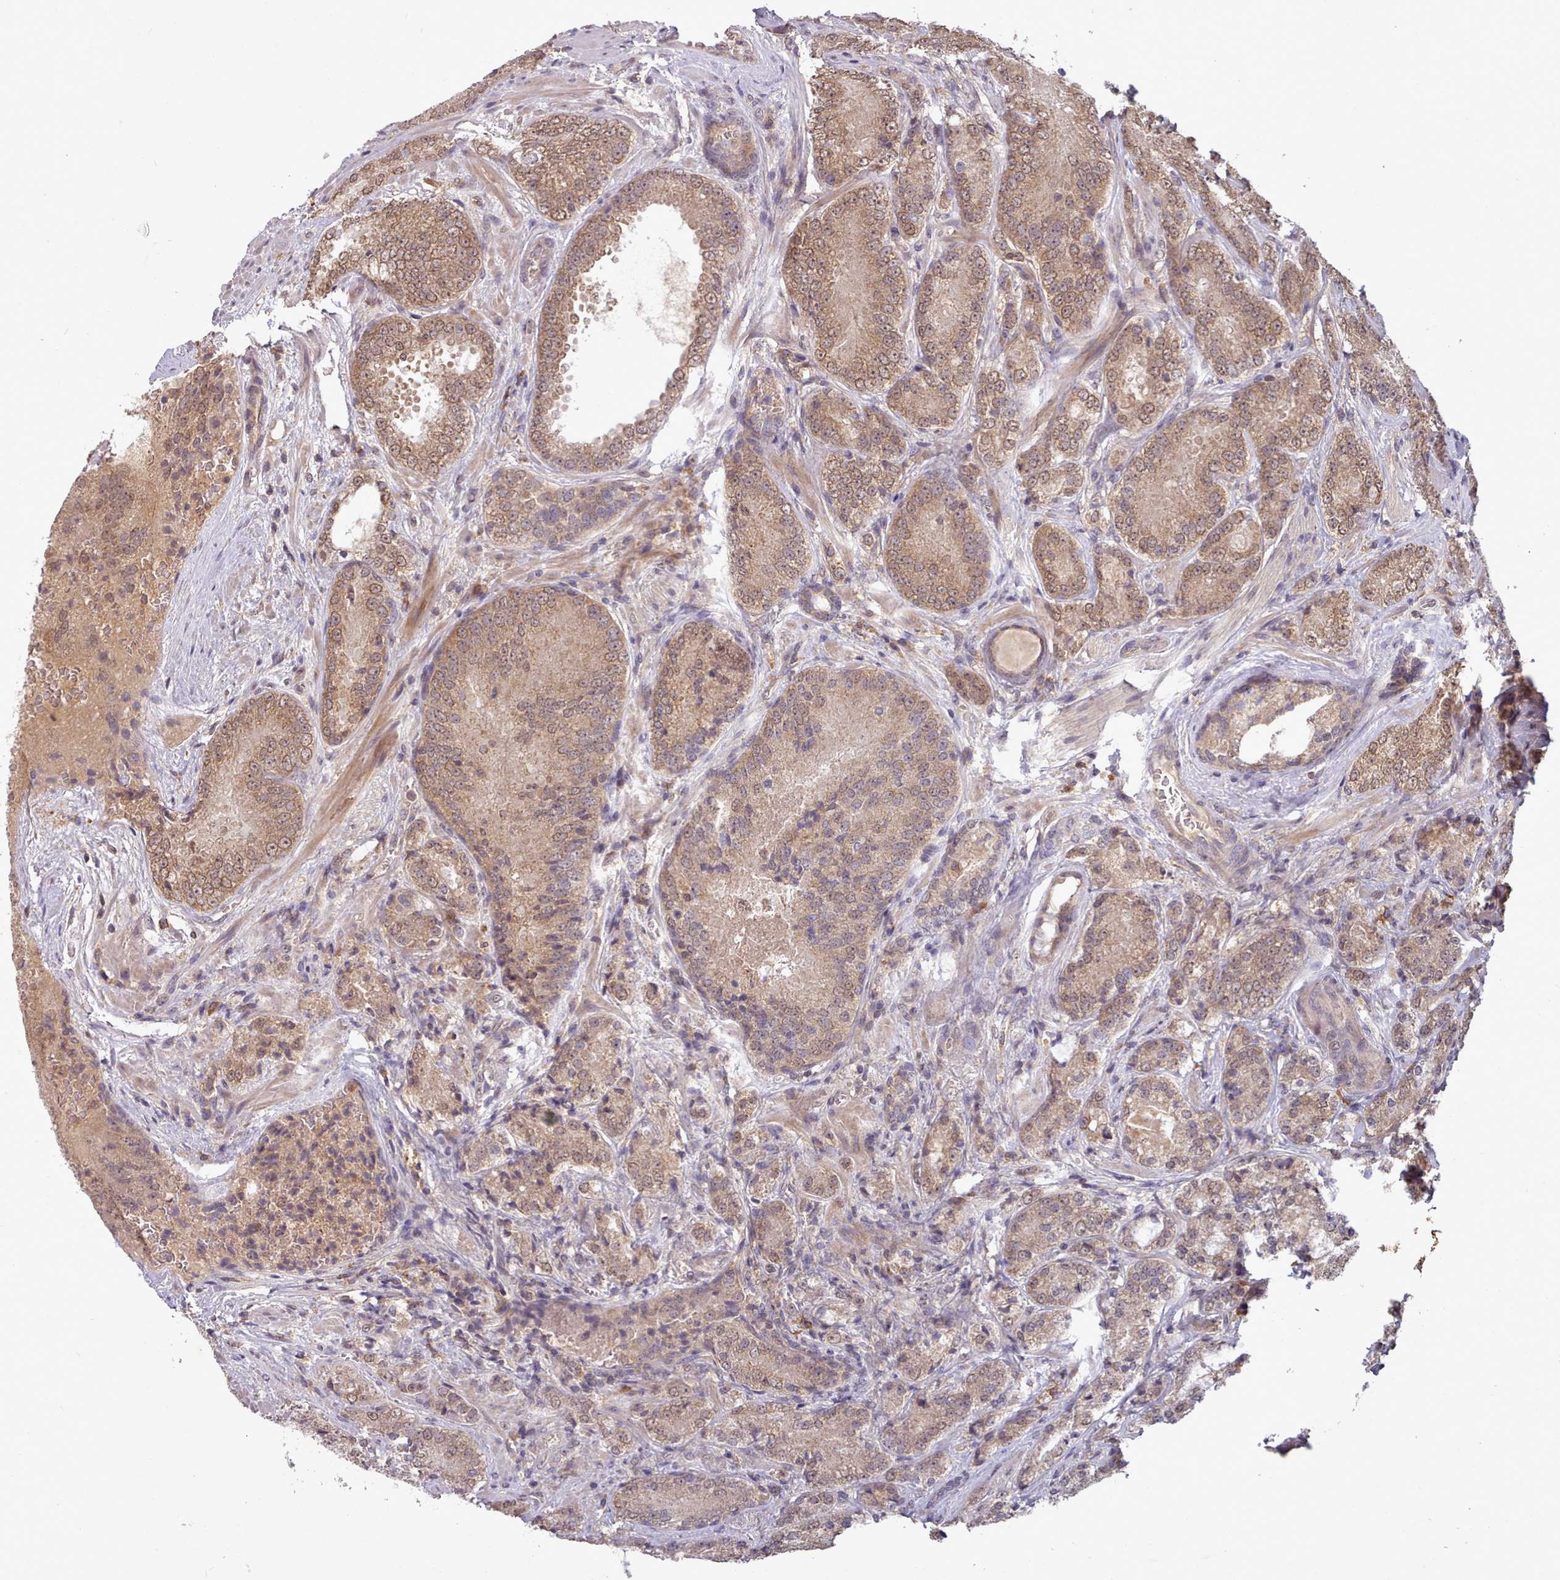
{"staining": {"intensity": "moderate", "quantity": "25%-75%", "location": "cytoplasmic/membranous,nuclear"}, "tissue": "prostate cancer", "cell_type": "Tumor cells", "image_type": "cancer", "snomed": [{"axis": "morphology", "description": "Adenocarcinoma, High grade"}, {"axis": "topography", "description": "Prostate"}], "caption": "This is an image of immunohistochemistry staining of high-grade adenocarcinoma (prostate), which shows moderate expression in the cytoplasmic/membranous and nuclear of tumor cells.", "gene": "PIP4P1", "patient": {"sex": "male", "age": 63}}